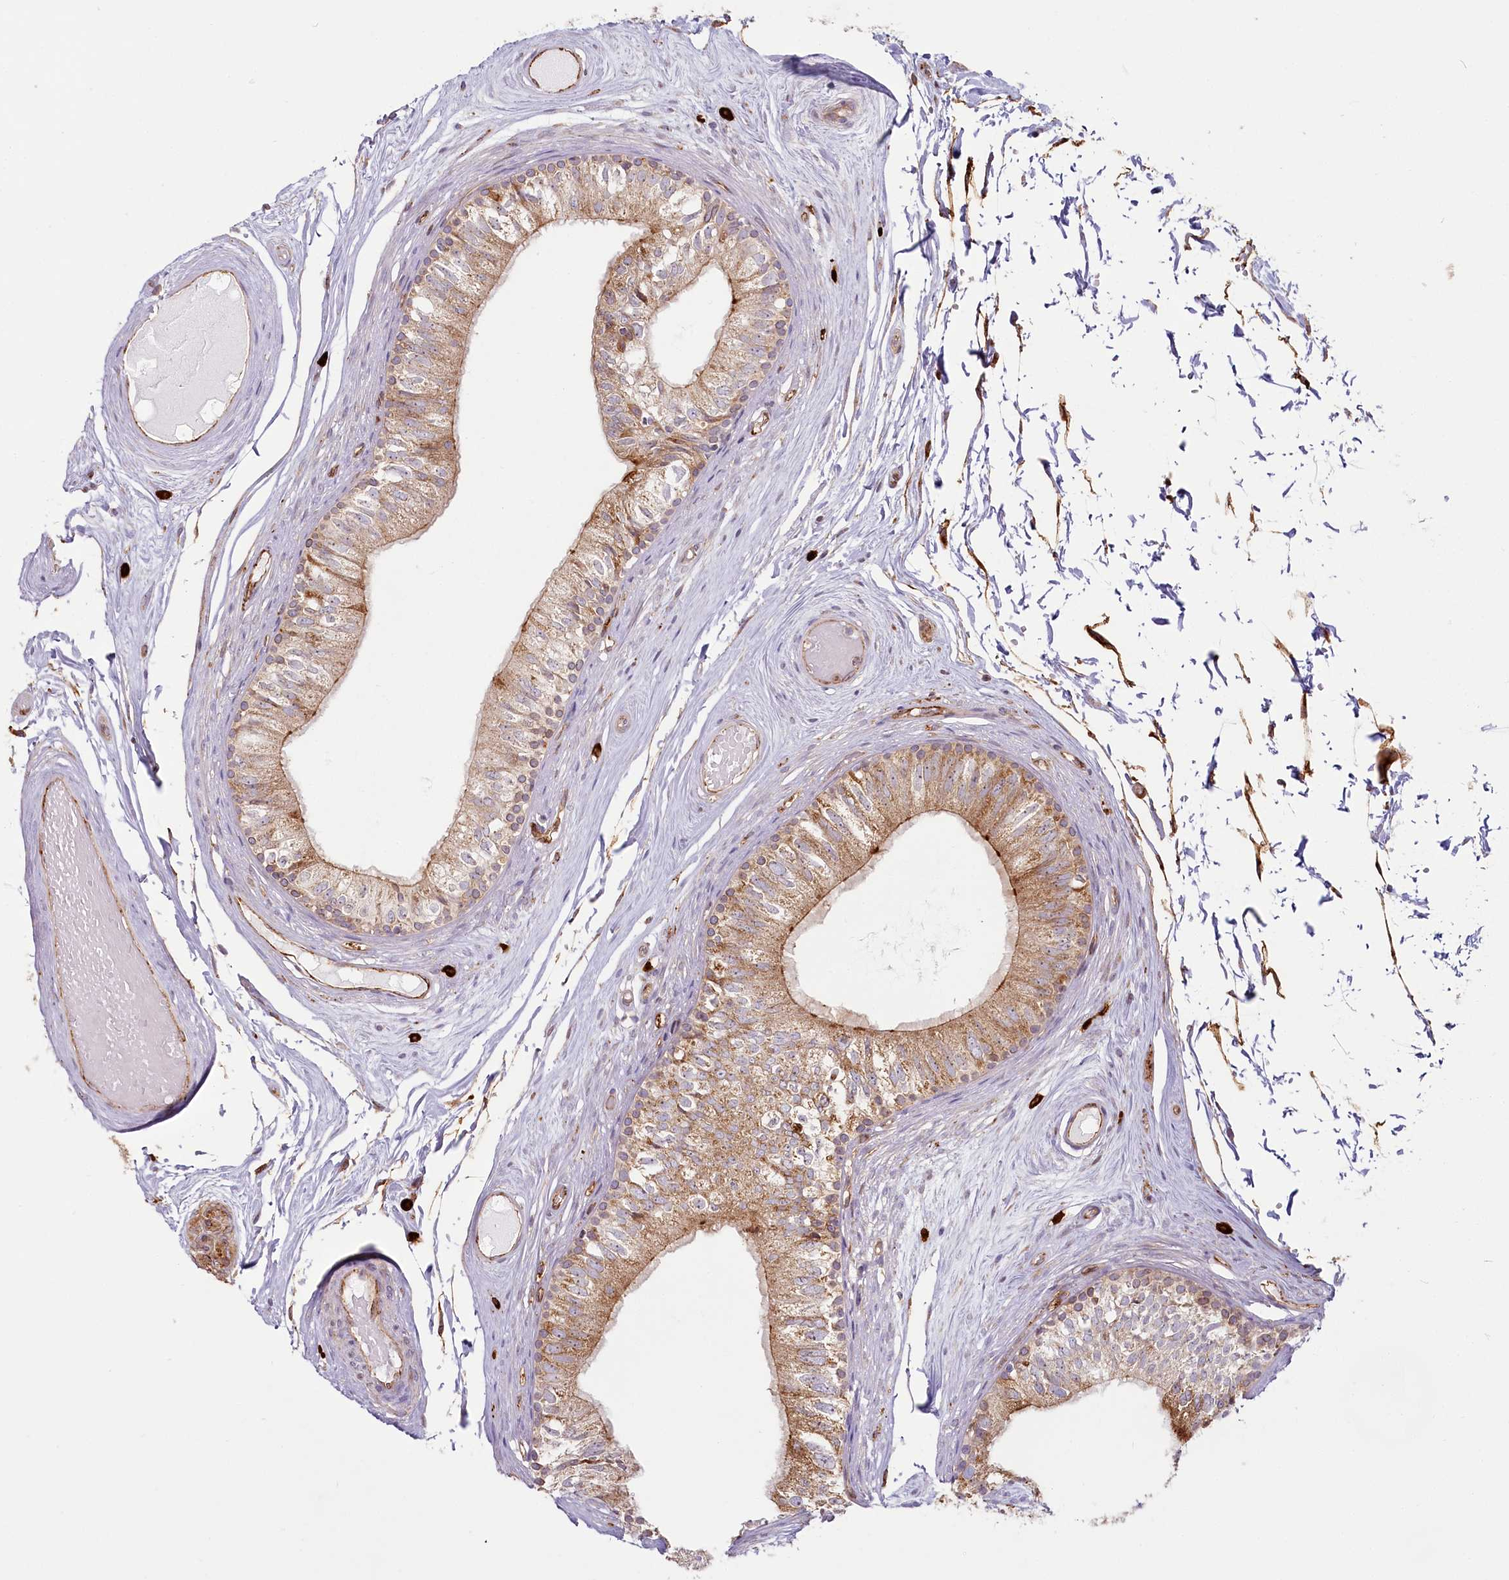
{"staining": {"intensity": "moderate", "quantity": ">75%", "location": "cytoplasmic/membranous"}, "tissue": "epididymis", "cell_type": "Glandular cells", "image_type": "normal", "snomed": [{"axis": "morphology", "description": "Normal tissue, NOS"}, {"axis": "topography", "description": "Epididymis"}], "caption": "This micrograph demonstrates immunohistochemistry (IHC) staining of unremarkable human epididymis, with medium moderate cytoplasmic/membranous positivity in about >75% of glandular cells.", "gene": "HARS2", "patient": {"sex": "male", "age": 79}}